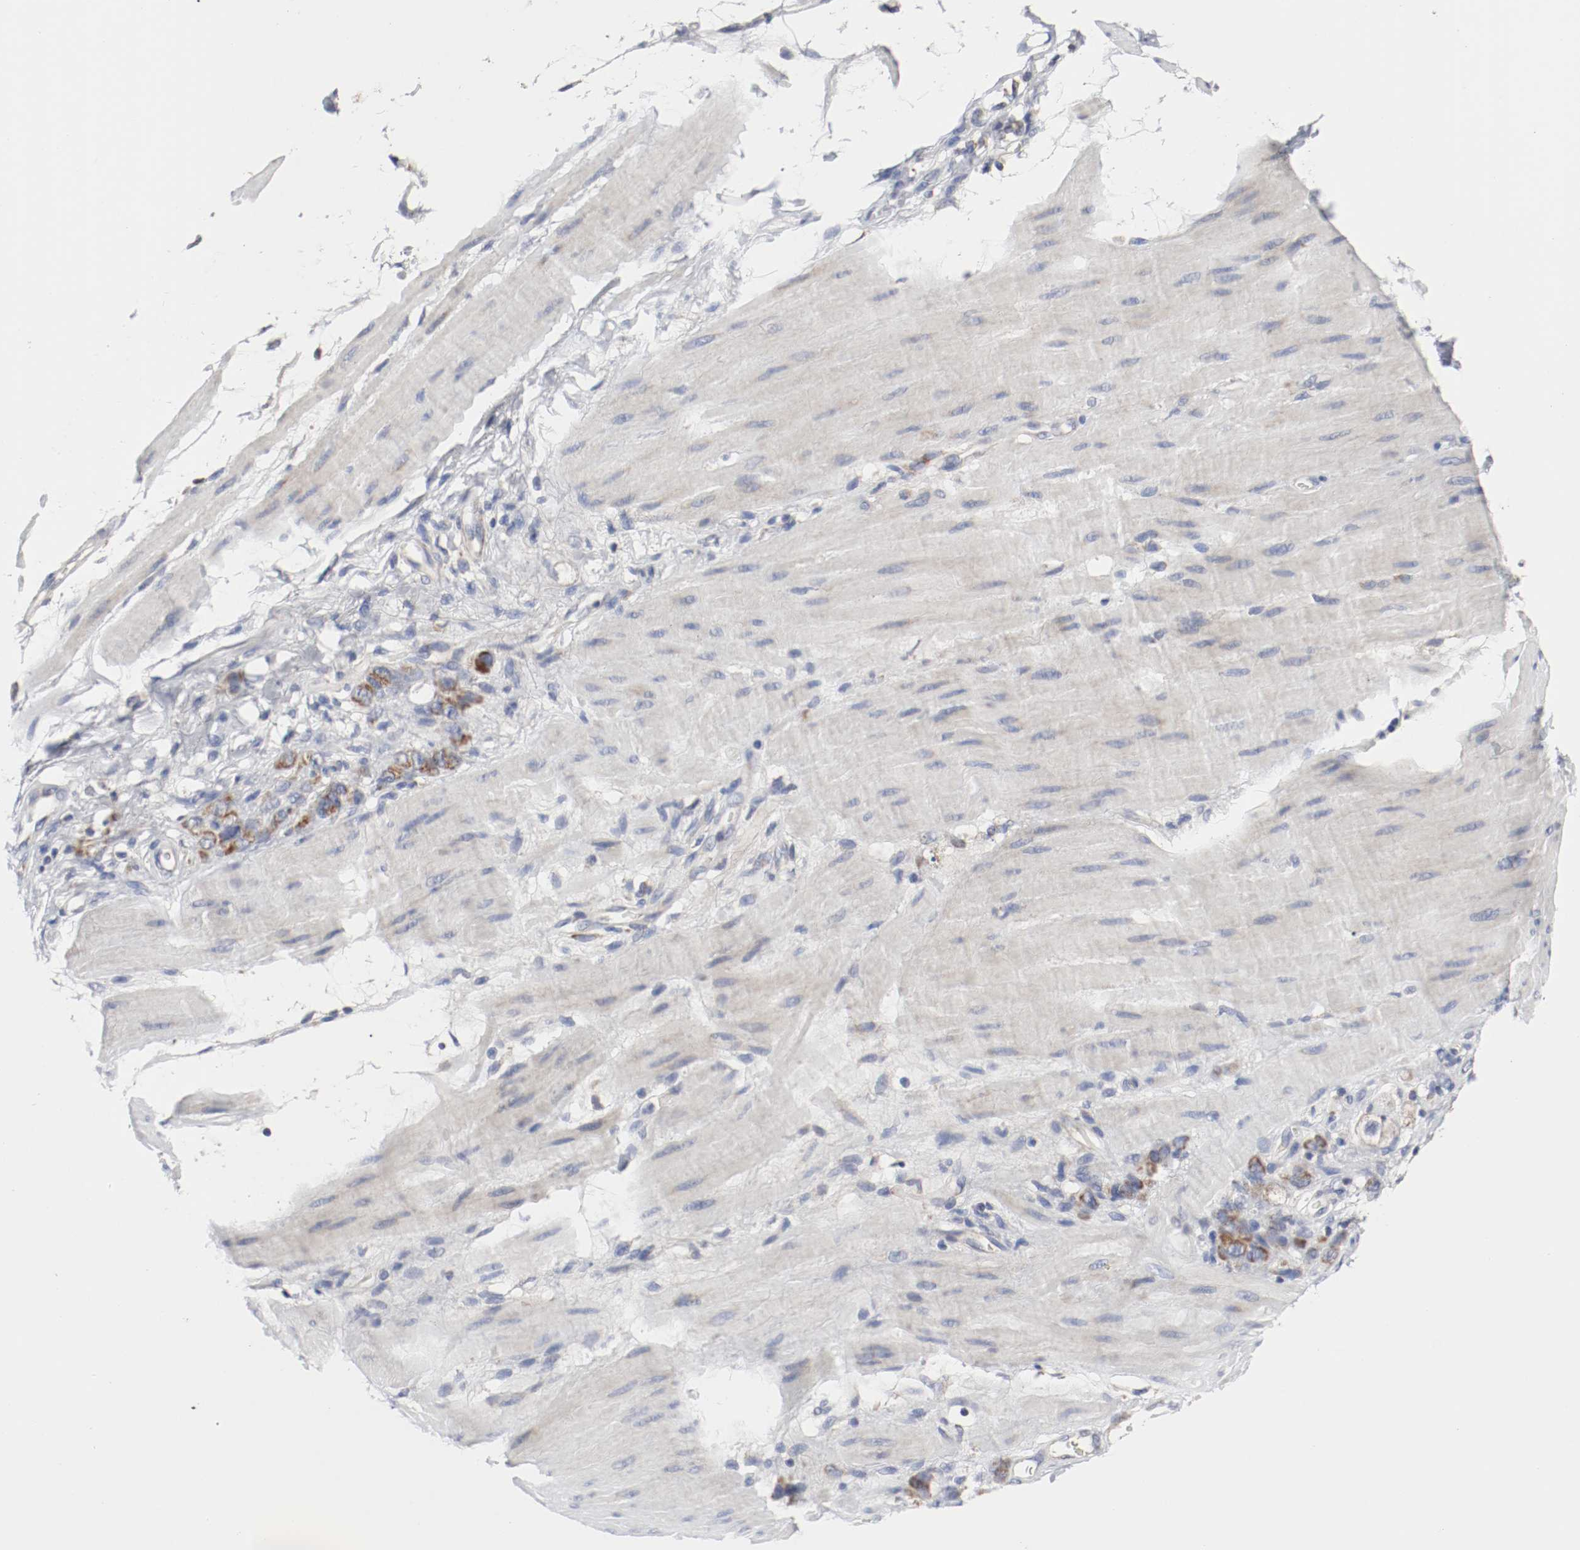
{"staining": {"intensity": "moderate", "quantity": ">75%", "location": "cytoplasmic/membranous"}, "tissue": "stomach cancer", "cell_type": "Tumor cells", "image_type": "cancer", "snomed": [{"axis": "morphology", "description": "Adenocarcinoma, NOS"}, {"axis": "topography", "description": "Stomach"}], "caption": "Adenocarcinoma (stomach) stained with a brown dye reveals moderate cytoplasmic/membranous positive expression in about >75% of tumor cells.", "gene": "AFG3L2", "patient": {"sex": "male", "age": 82}}